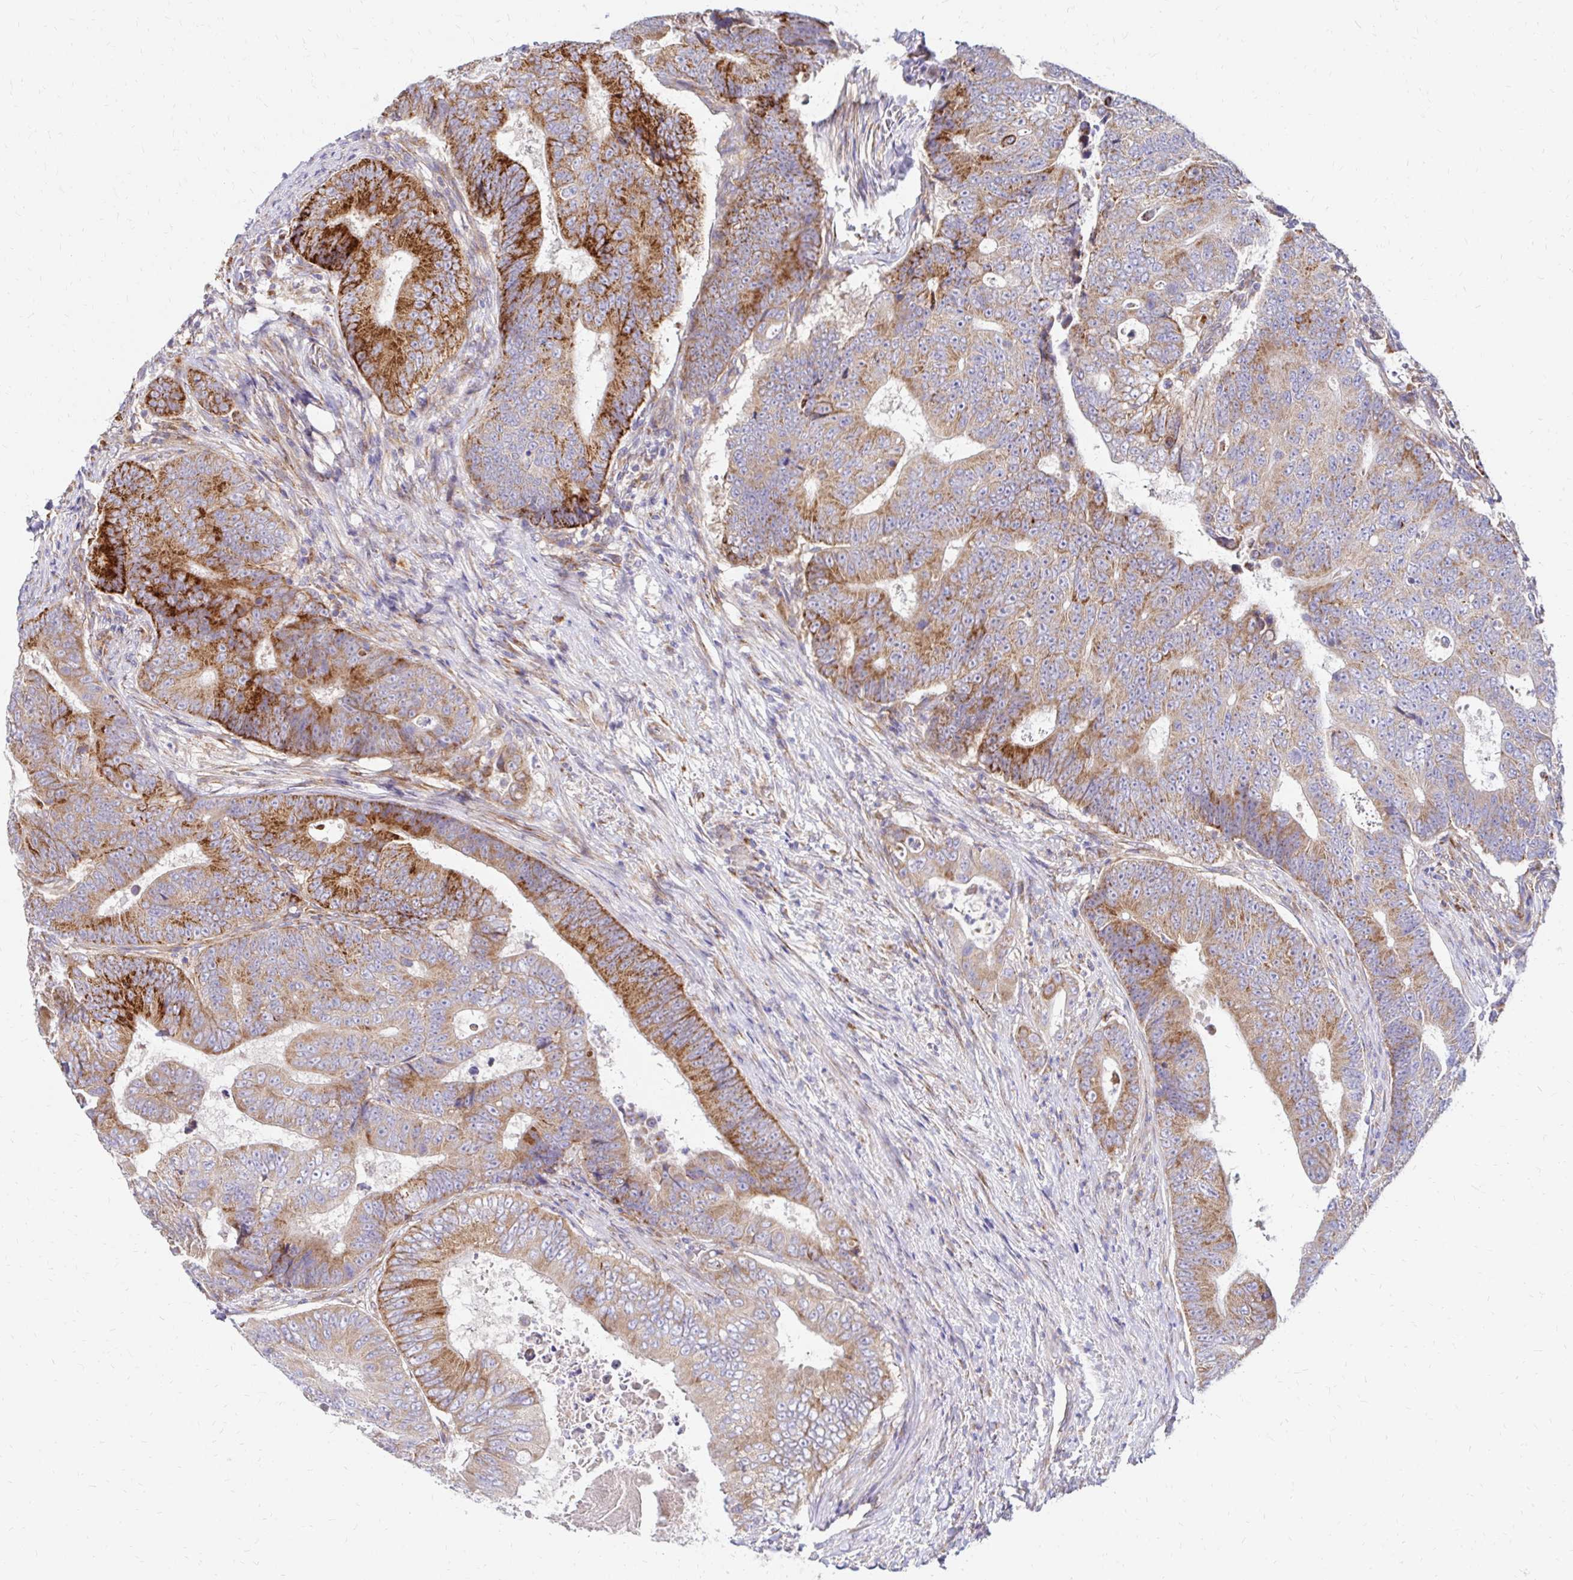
{"staining": {"intensity": "strong", "quantity": "<25%", "location": "cytoplasmic/membranous"}, "tissue": "colorectal cancer", "cell_type": "Tumor cells", "image_type": "cancer", "snomed": [{"axis": "morphology", "description": "Adenocarcinoma, NOS"}, {"axis": "topography", "description": "Colon"}], "caption": "Human adenocarcinoma (colorectal) stained with a brown dye displays strong cytoplasmic/membranous positive positivity in approximately <25% of tumor cells.", "gene": "IDUA", "patient": {"sex": "female", "age": 48}}